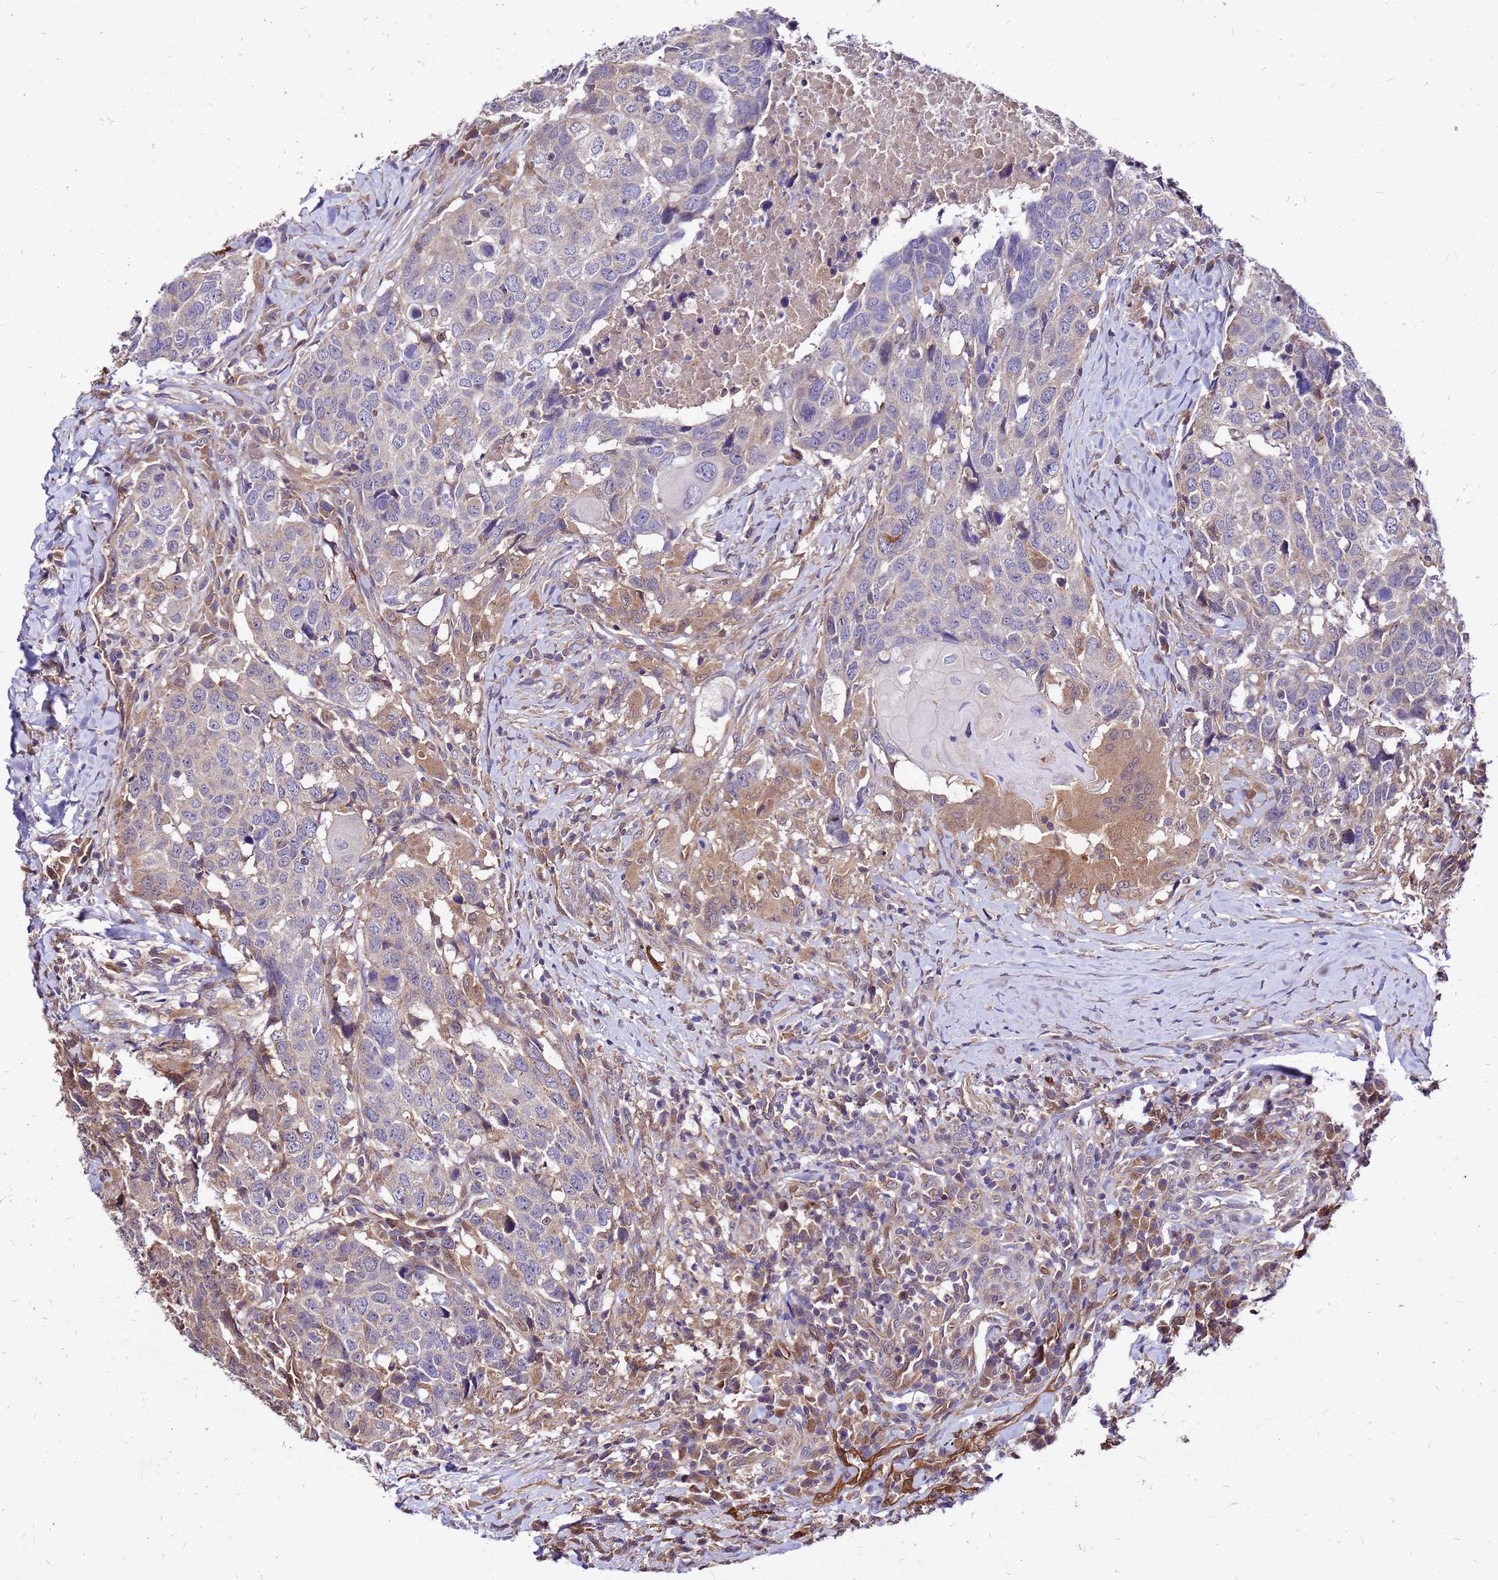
{"staining": {"intensity": "moderate", "quantity": "25%-75%", "location": "cytoplasmic/membranous"}, "tissue": "head and neck cancer", "cell_type": "Tumor cells", "image_type": "cancer", "snomed": [{"axis": "morphology", "description": "Squamous cell carcinoma, NOS"}, {"axis": "topography", "description": "Head-Neck"}], "caption": "This histopathology image demonstrates immunohistochemistry (IHC) staining of head and neck cancer (squamous cell carcinoma), with medium moderate cytoplasmic/membranous positivity in about 25%-75% of tumor cells.", "gene": "DUSP23", "patient": {"sex": "male", "age": 66}}